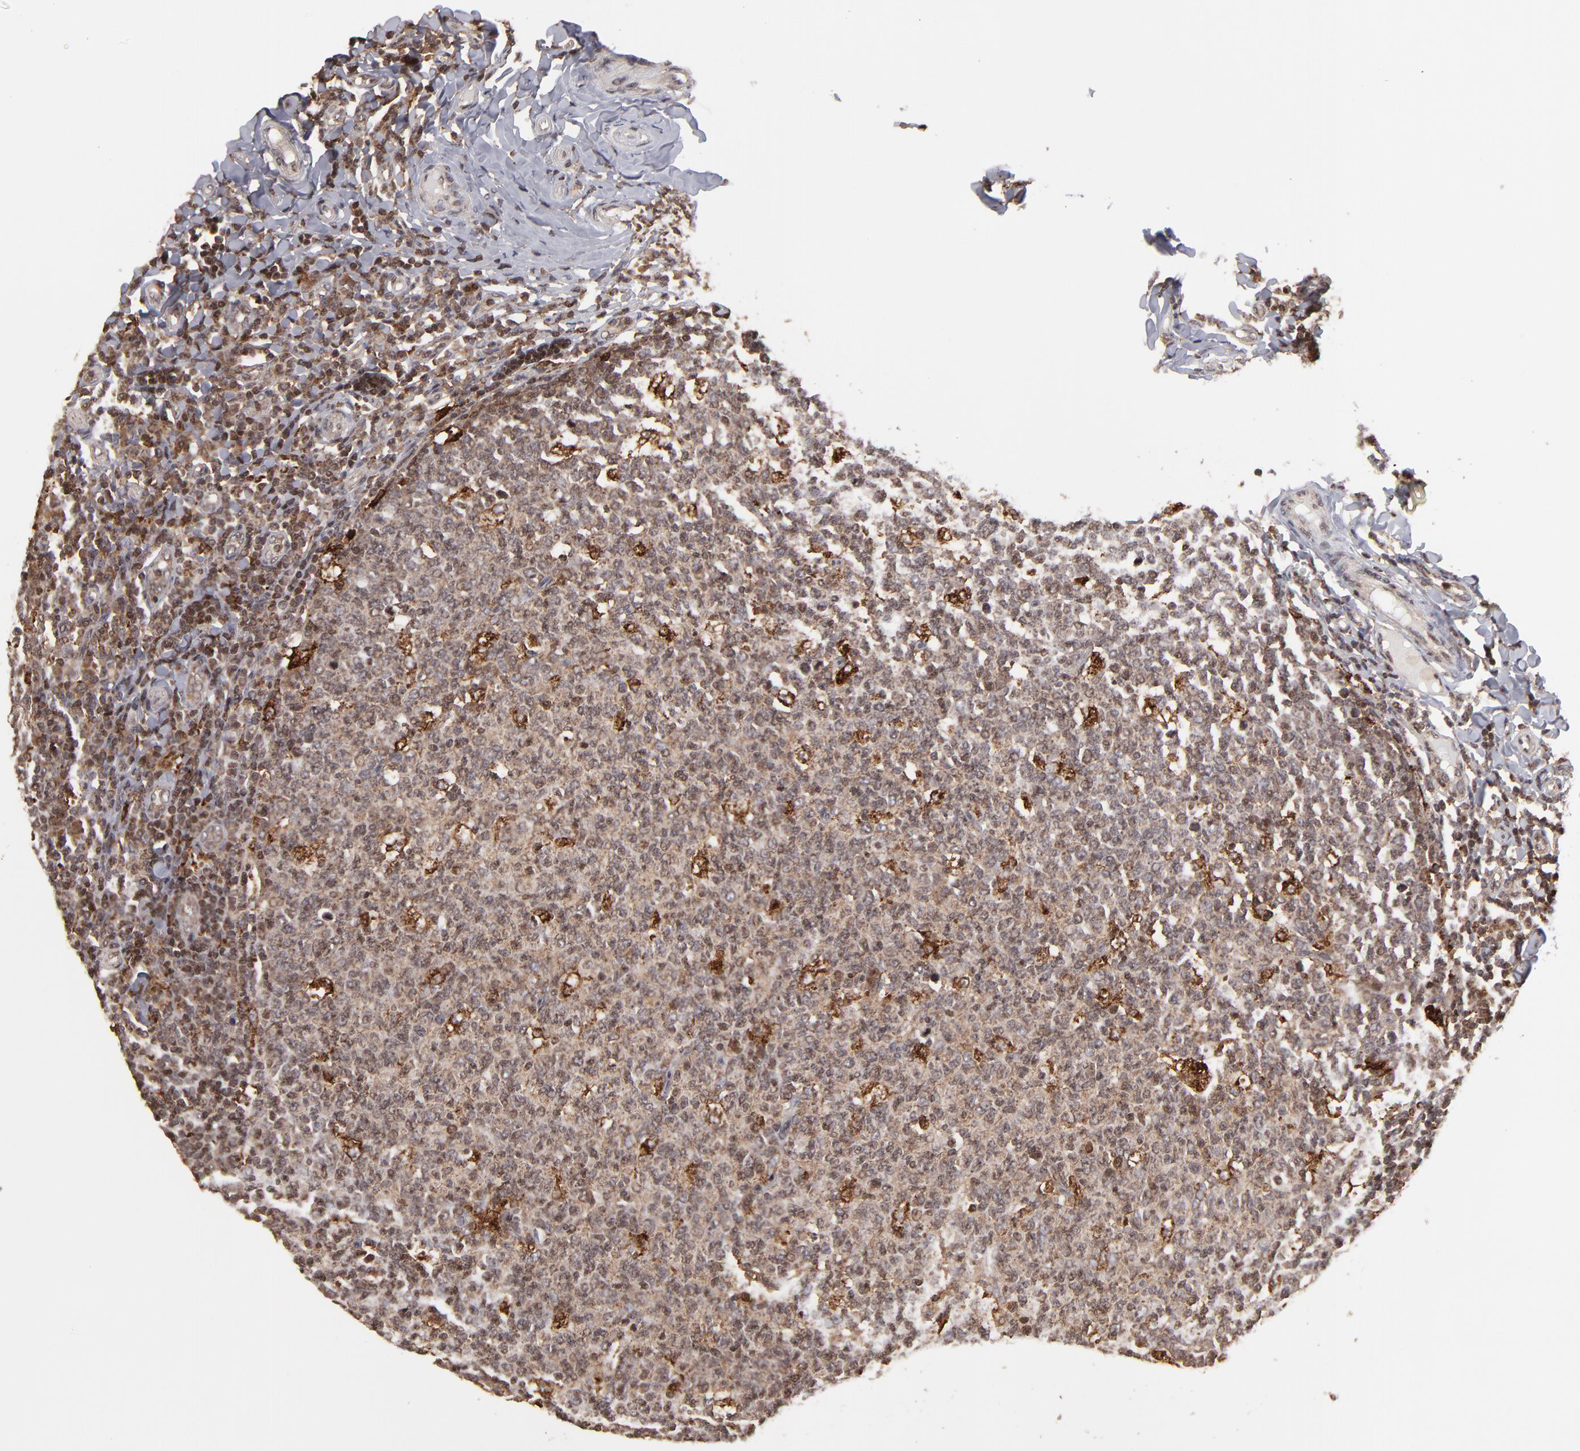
{"staining": {"intensity": "strong", "quantity": ">75%", "location": "cytoplasmic/membranous,nuclear"}, "tissue": "tonsil", "cell_type": "Germinal center cells", "image_type": "normal", "snomed": [{"axis": "morphology", "description": "Normal tissue, NOS"}, {"axis": "topography", "description": "Tonsil"}], "caption": "Germinal center cells demonstrate high levels of strong cytoplasmic/membranous,nuclear expression in about >75% of cells in normal human tonsil. (DAB (3,3'-diaminobenzidine) IHC with brightfield microscopy, high magnification).", "gene": "RGS6", "patient": {"sex": "male", "age": 6}}